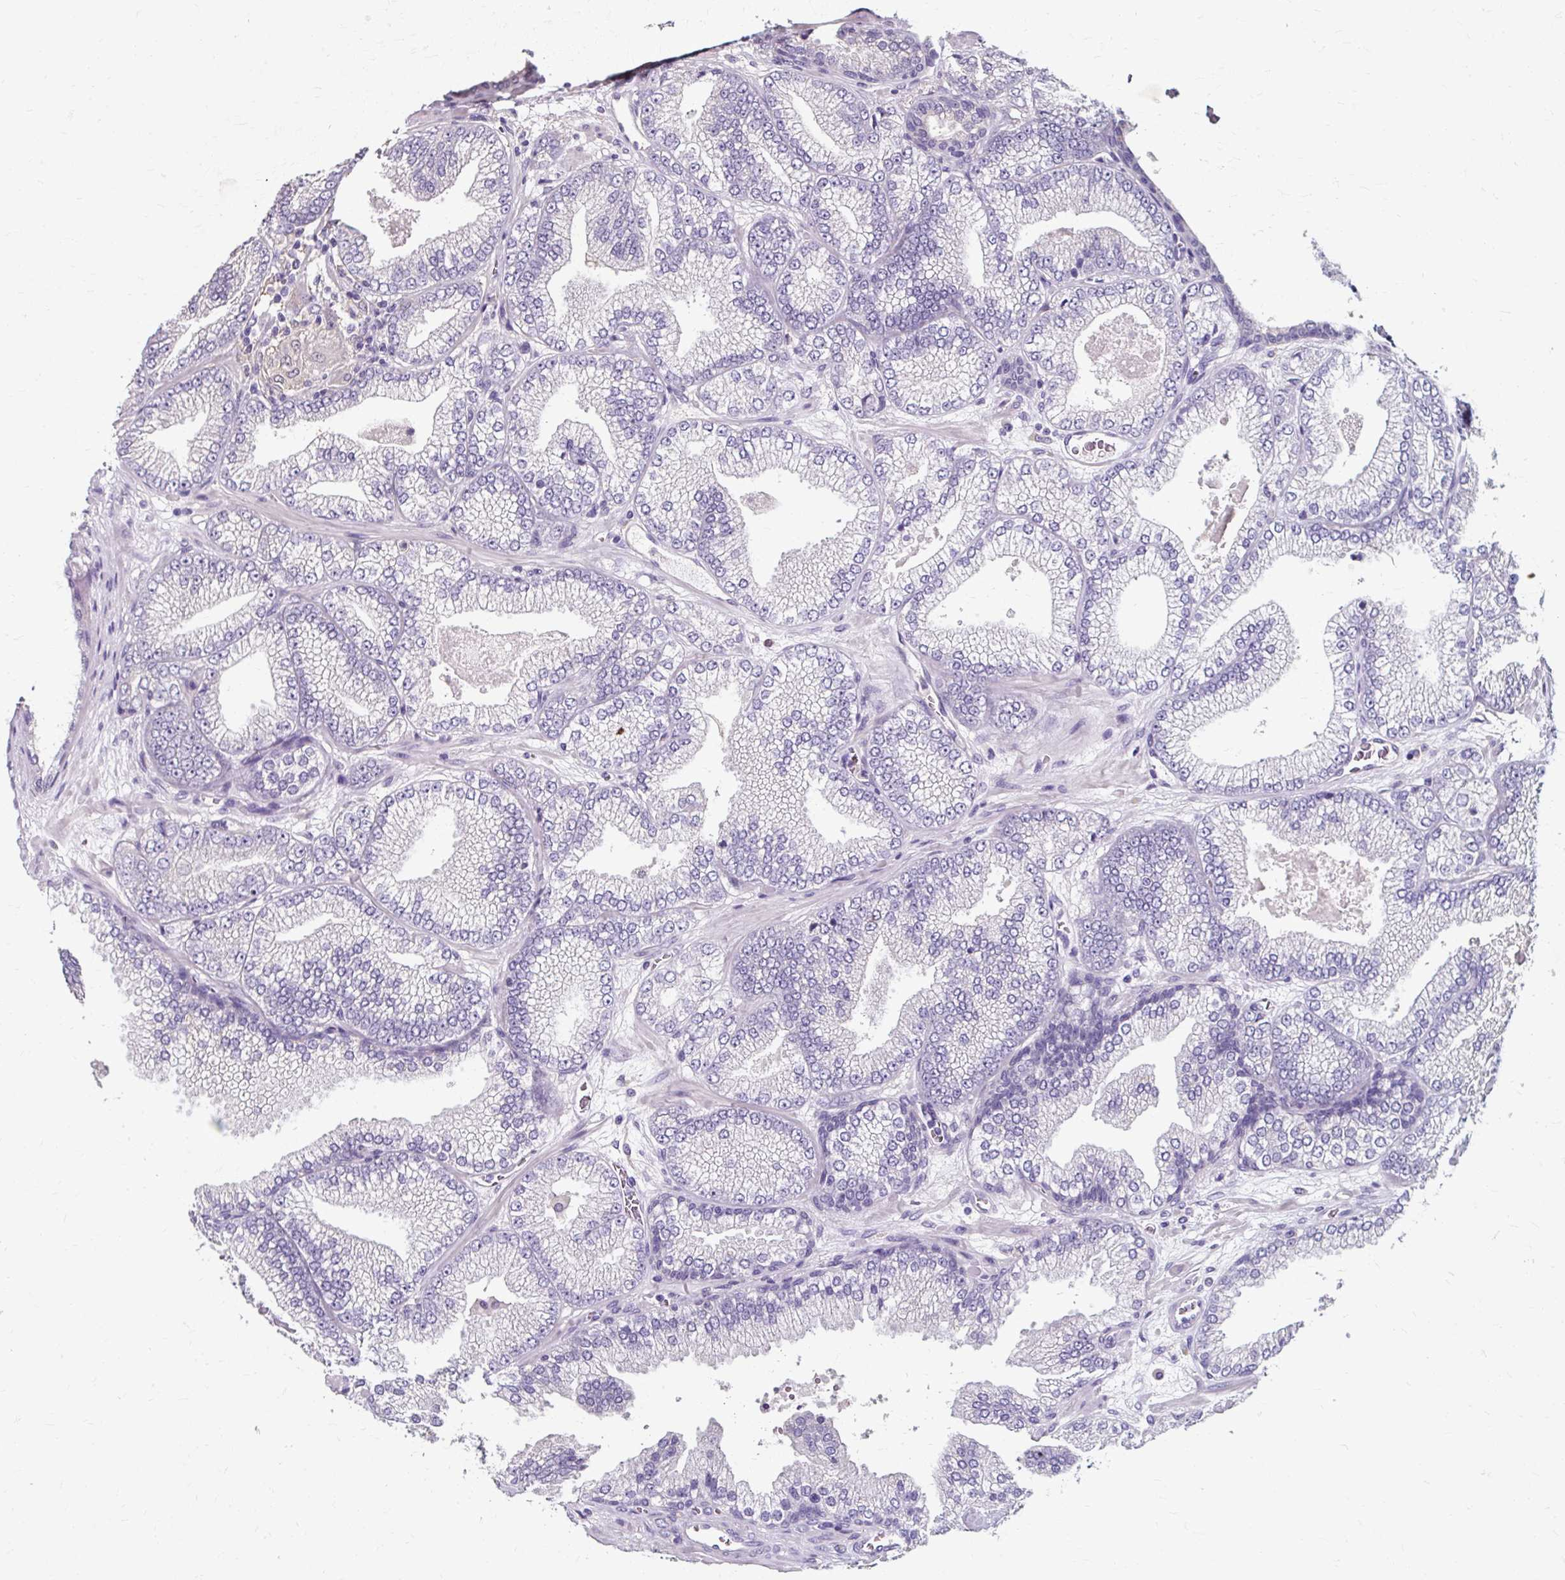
{"staining": {"intensity": "negative", "quantity": "none", "location": "none"}, "tissue": "prostate cancer", "cell_type": "Tumor cells", "image_type": "cancer", "snomed": [{"axis": "morphology", "description": "Adenocarcinoma, High grade"}, {"axis": "topography", "description": "Prostate"}], "caption": "Immunohistochemistry (IHC) of human adenocarcinoma (high-grade) (prostate) demonstrates no positivity in tumor cells.", "gene": "KLHL24", "patient": {"sex": "male", "age": 68}}